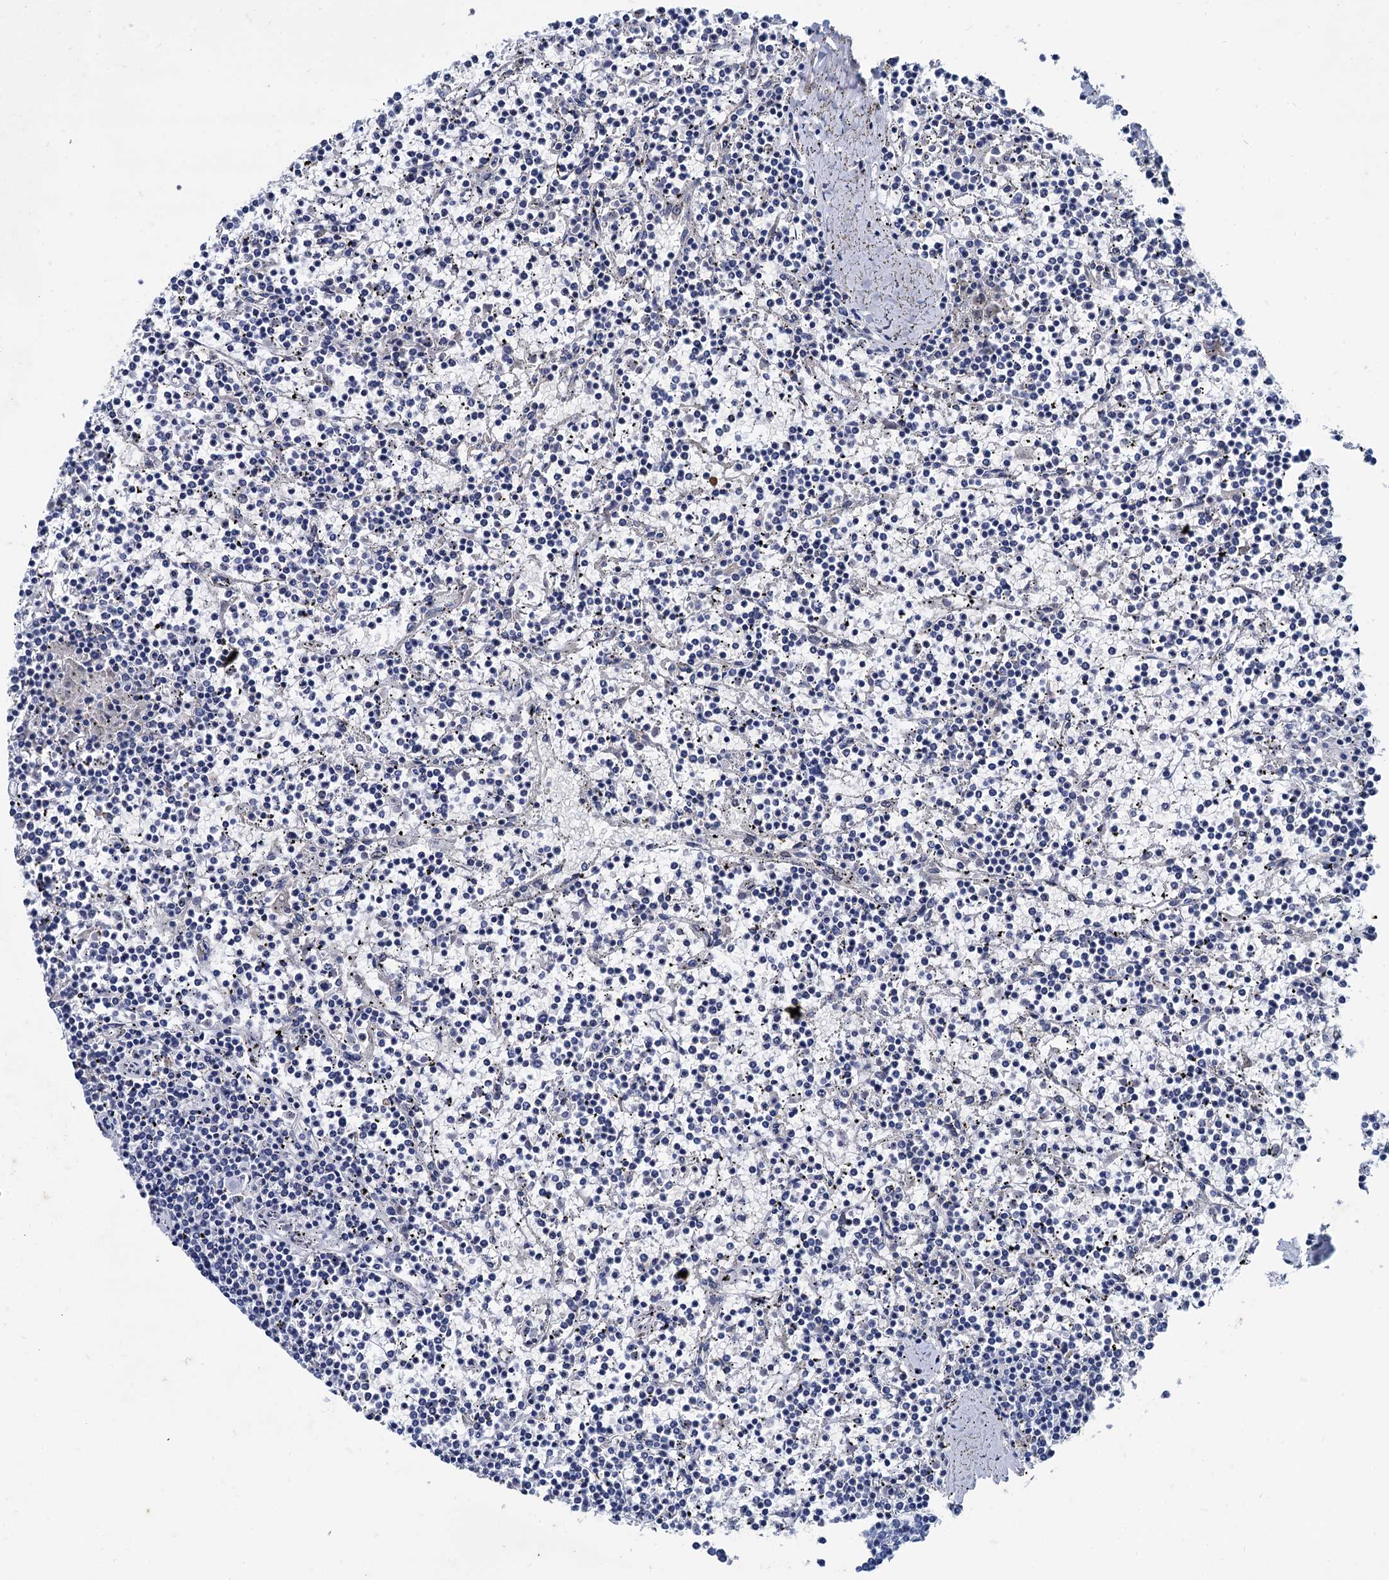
{"staining": {"intensity": "negative", "quantity": "none", "location": "none"}, "tissue": "lymphoma", "cell_type": "Tumor cells", "image_type": "cancer", "snomed": [{"axis": "morphology", "description": "Malignant lymphoma, non-Hodgkin's type, Low grade"}, {"axis": "topography", "description": "Spleen"}], "caption": "IHC of lymphoma reveals no positivity in tumor cells.", "gene": "TMEM72", "patient": {"sex": "female", "age": 19}}